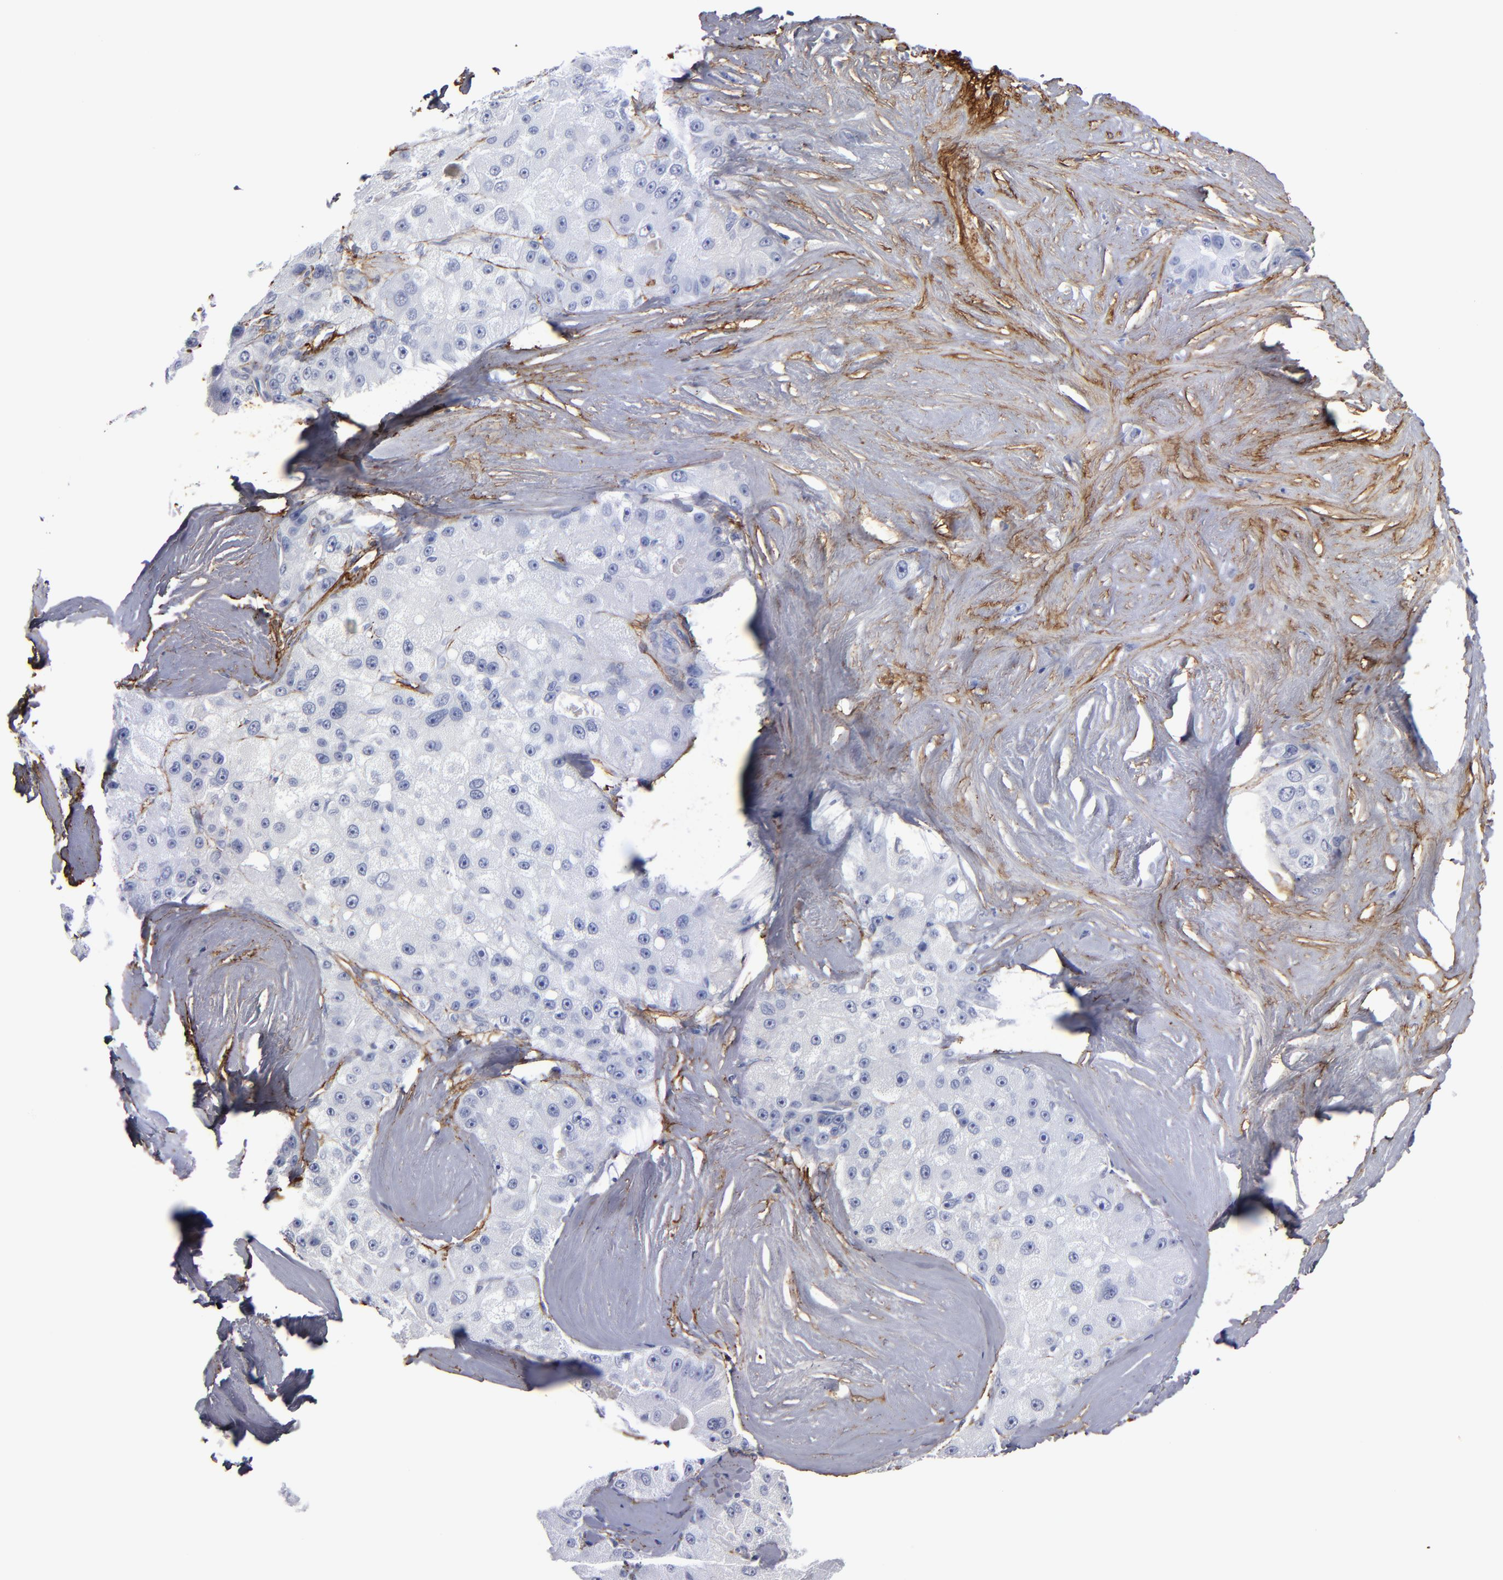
{"staining": {"intensity": "negative", "quantity": "none", "location": "none"}, "tissue": "liver cancer", "cell_type": "Tumor cells", "image_type": "cancer", "snomed": [{"axis": "morphology", "description": "Carcinoma, Hepatocellular, NOS"}, {"axis": "topography", "description": "Liver"}], "caption": "This histopathology image is of liver cancer stained with IHC to label a protein in brown with the nuclei are counter-stained blue. There is no positivity in tumor cells. The staining was performed using DAB to visualize the protein expression in brown, while the nuclei were stained in blue with hematoxylin (Magnification: 20x).", "gene": "EMILIN1", "patient": {"sex": "male", "age": 80}}